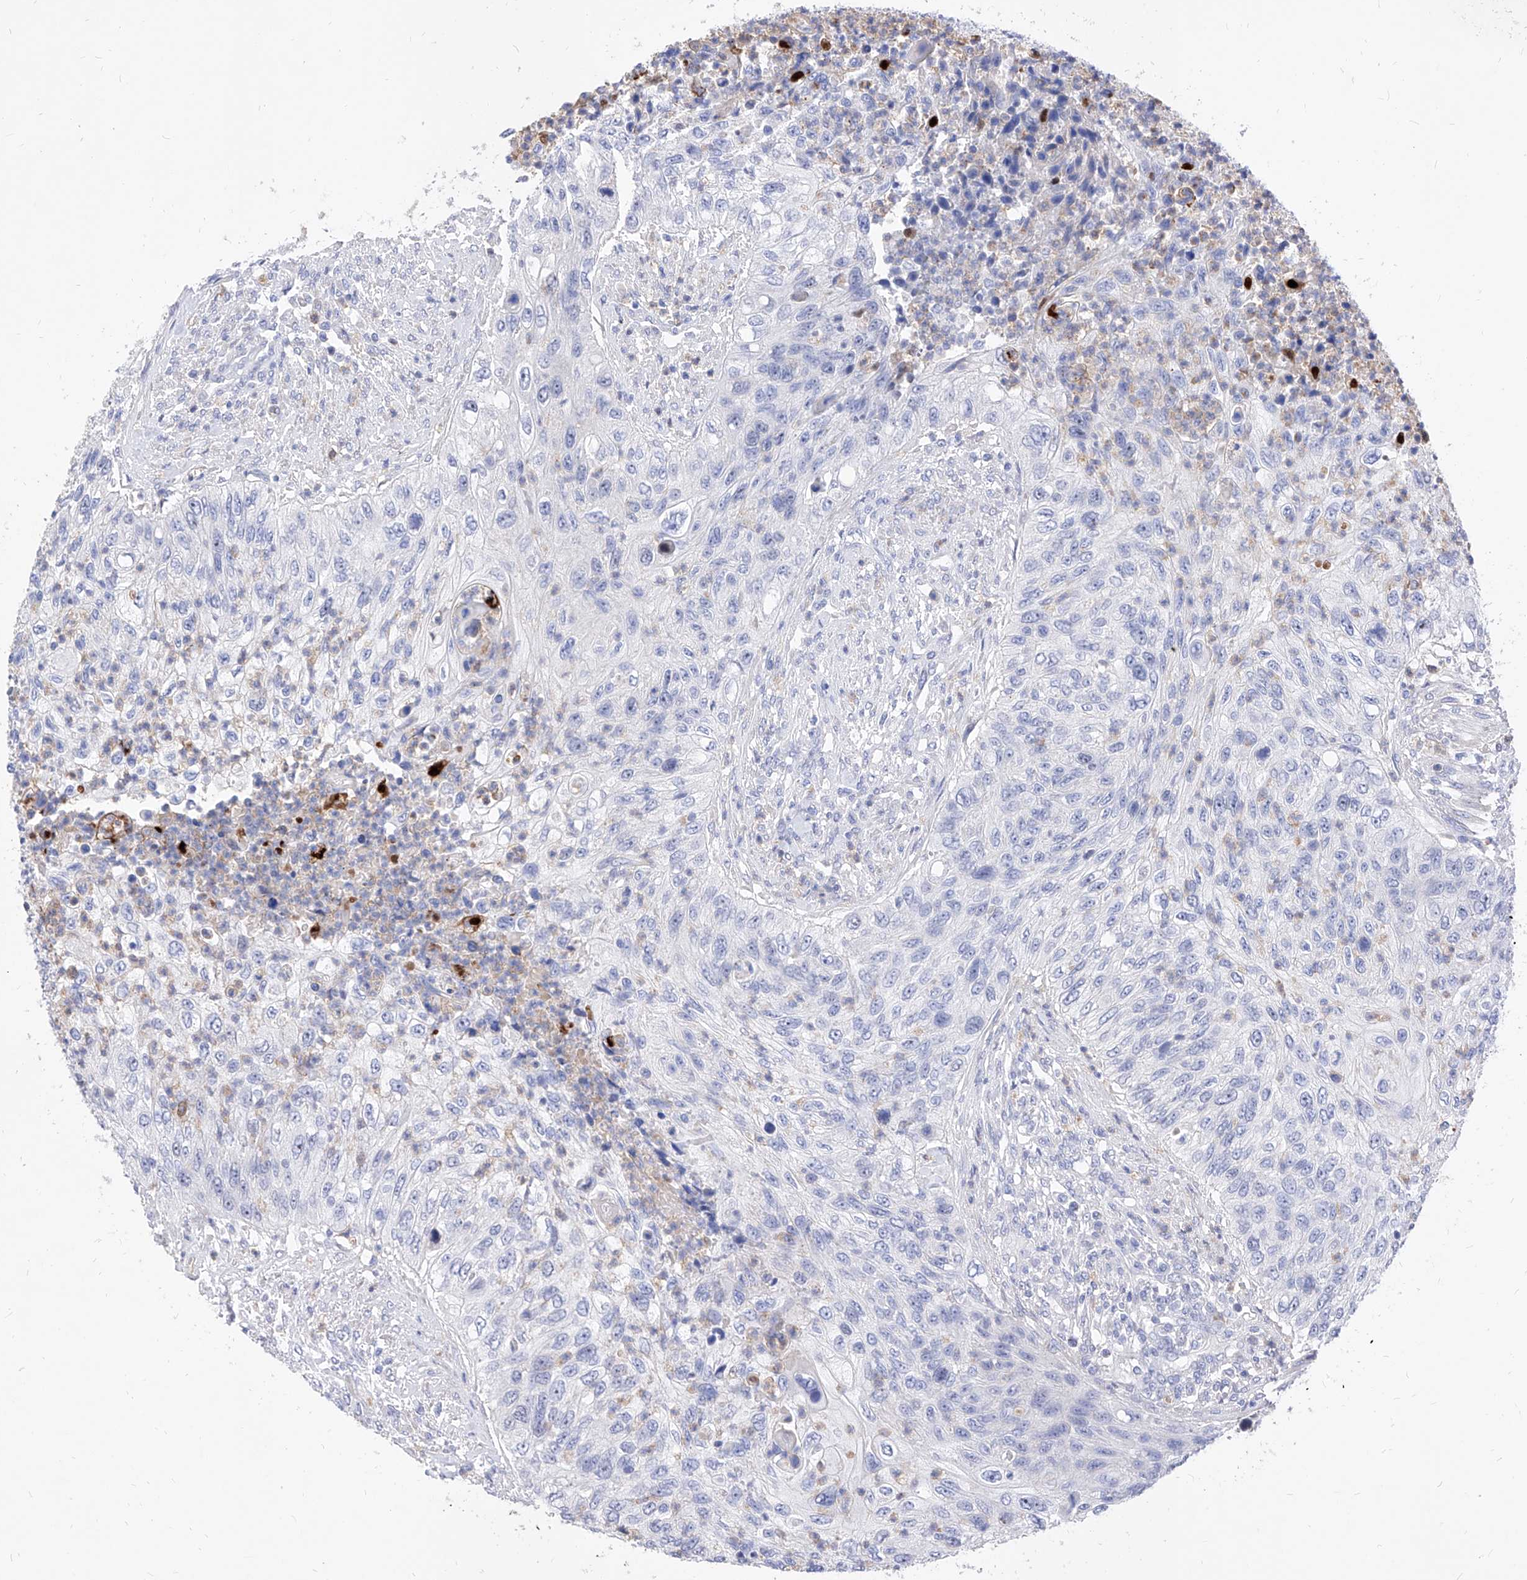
{"staining": {"intensity": "negative", "quantity": "none", "location": "none"}, "tissue": "urothelial cancer", "cell_type": "Tumor cells", "image_type": "cancer", "snomed": [{"axis": "morphology", "description": "Urothelial carcinoma, High grade"}, {"axis": "topography", "description": "Urinary bladder"}], "caption": "Image shows no significant protein positivity in tumor cells of high-grade urothelial carcinoma. The staining is performed using DAB (3,3'-diaminobenzidine) brown chromogen with nuclei counter-stained in using hematoxylin.", "gene": "VAX1", "patient": {"sex": "female", "age": 60}}